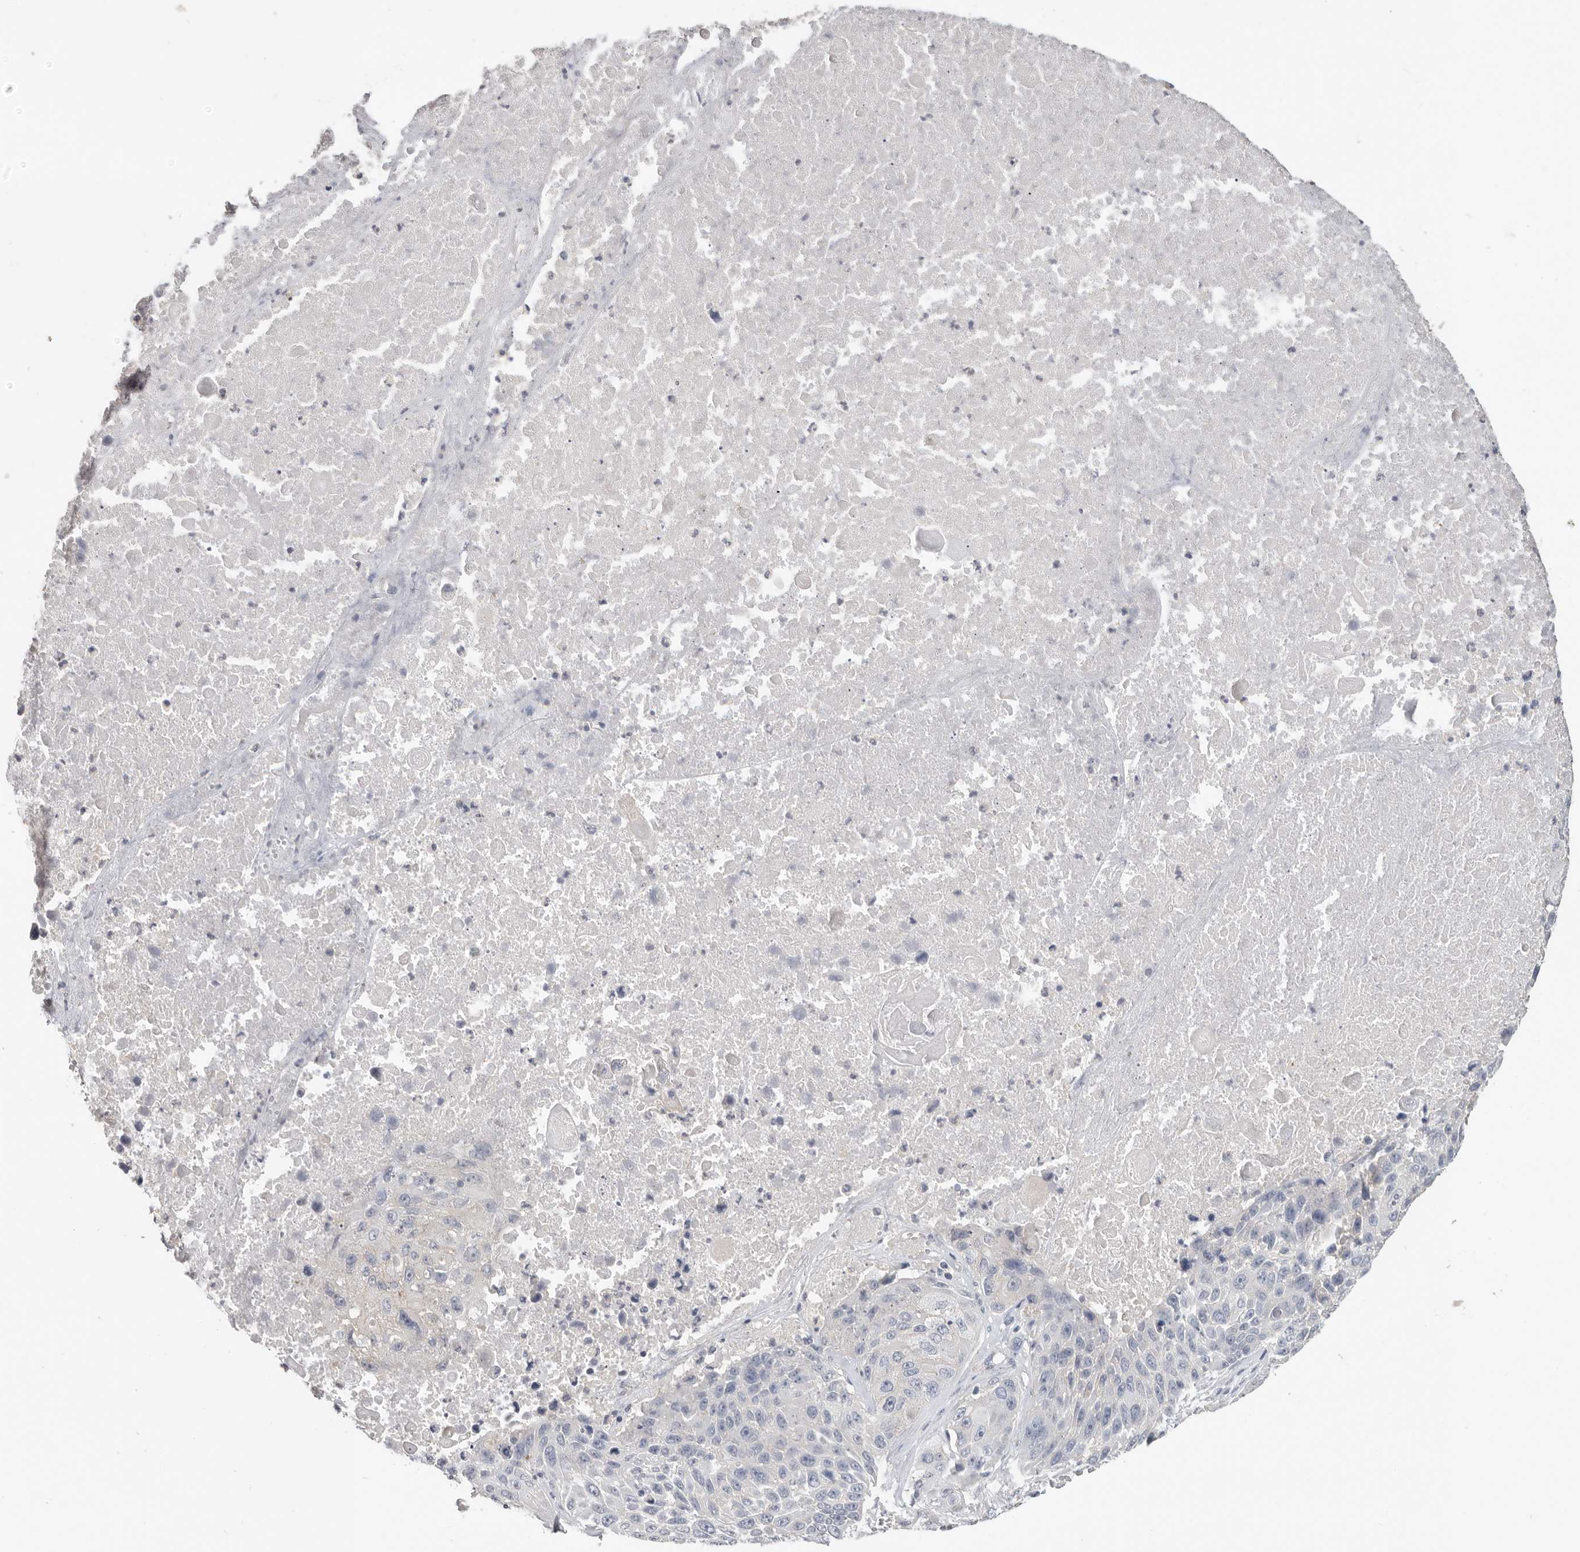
{"staining": {"intensity": "negative", "quantity": "none", "location": "none"}, "tissue": "lung cancer", "cell_type": "Tumor cells", "image_type": "cancer", "snomed": [{"axis": "morphology", "description": "Squamous cell carcinoma, NOS"}, {"axis": "topography", "description": "Lung"}], "caption": "This is an IHC histopathology image of squamous cell carcinoma (lung). There is no staining in tumor cells.", "gene": "WDTC1", "patient": {"sex": "male", "age": 61}}